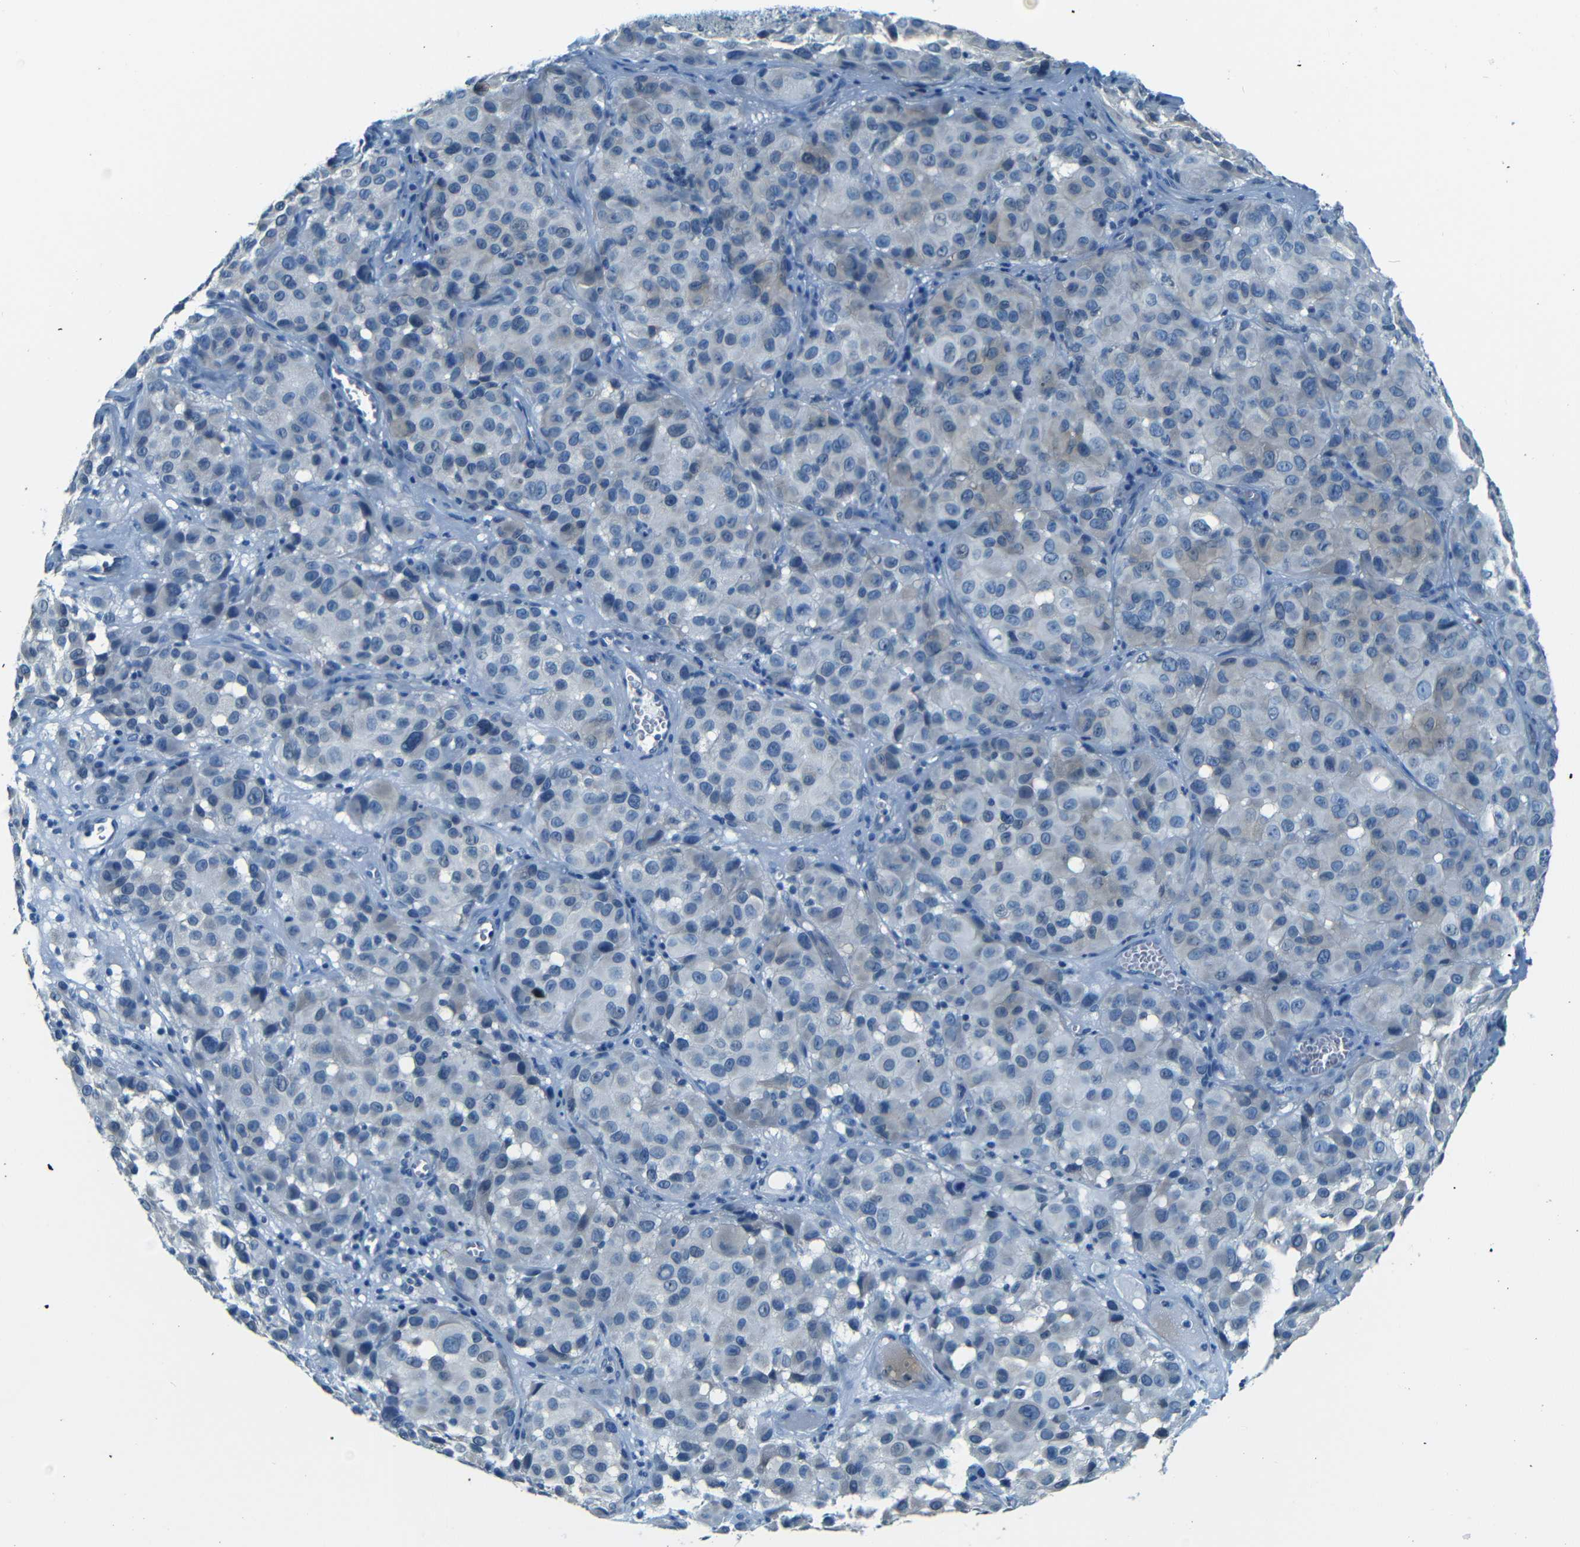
{"staining": {"intensity": "weak", "quantity": "<25%", "location": "cytoplasmic/membranous"}, "tissue": "melanoma", "cell_type": "Tumor cells", "image_type": "cancer", "snomed": [{"axis": "morphology", "description": "Malignant melanoma, NOS"}, {"axis": "topography", "description": "Skin"}], "caption": "This is a micrograph of immunohistochemistry (IHC) staining of malignant melanoma, which shows no positivity in tumor cells. (DAB immunohistochemistry (IHC), high magnification).", "gene": "ZMAT1", "patient": {"sex": "female", "age": 21}}